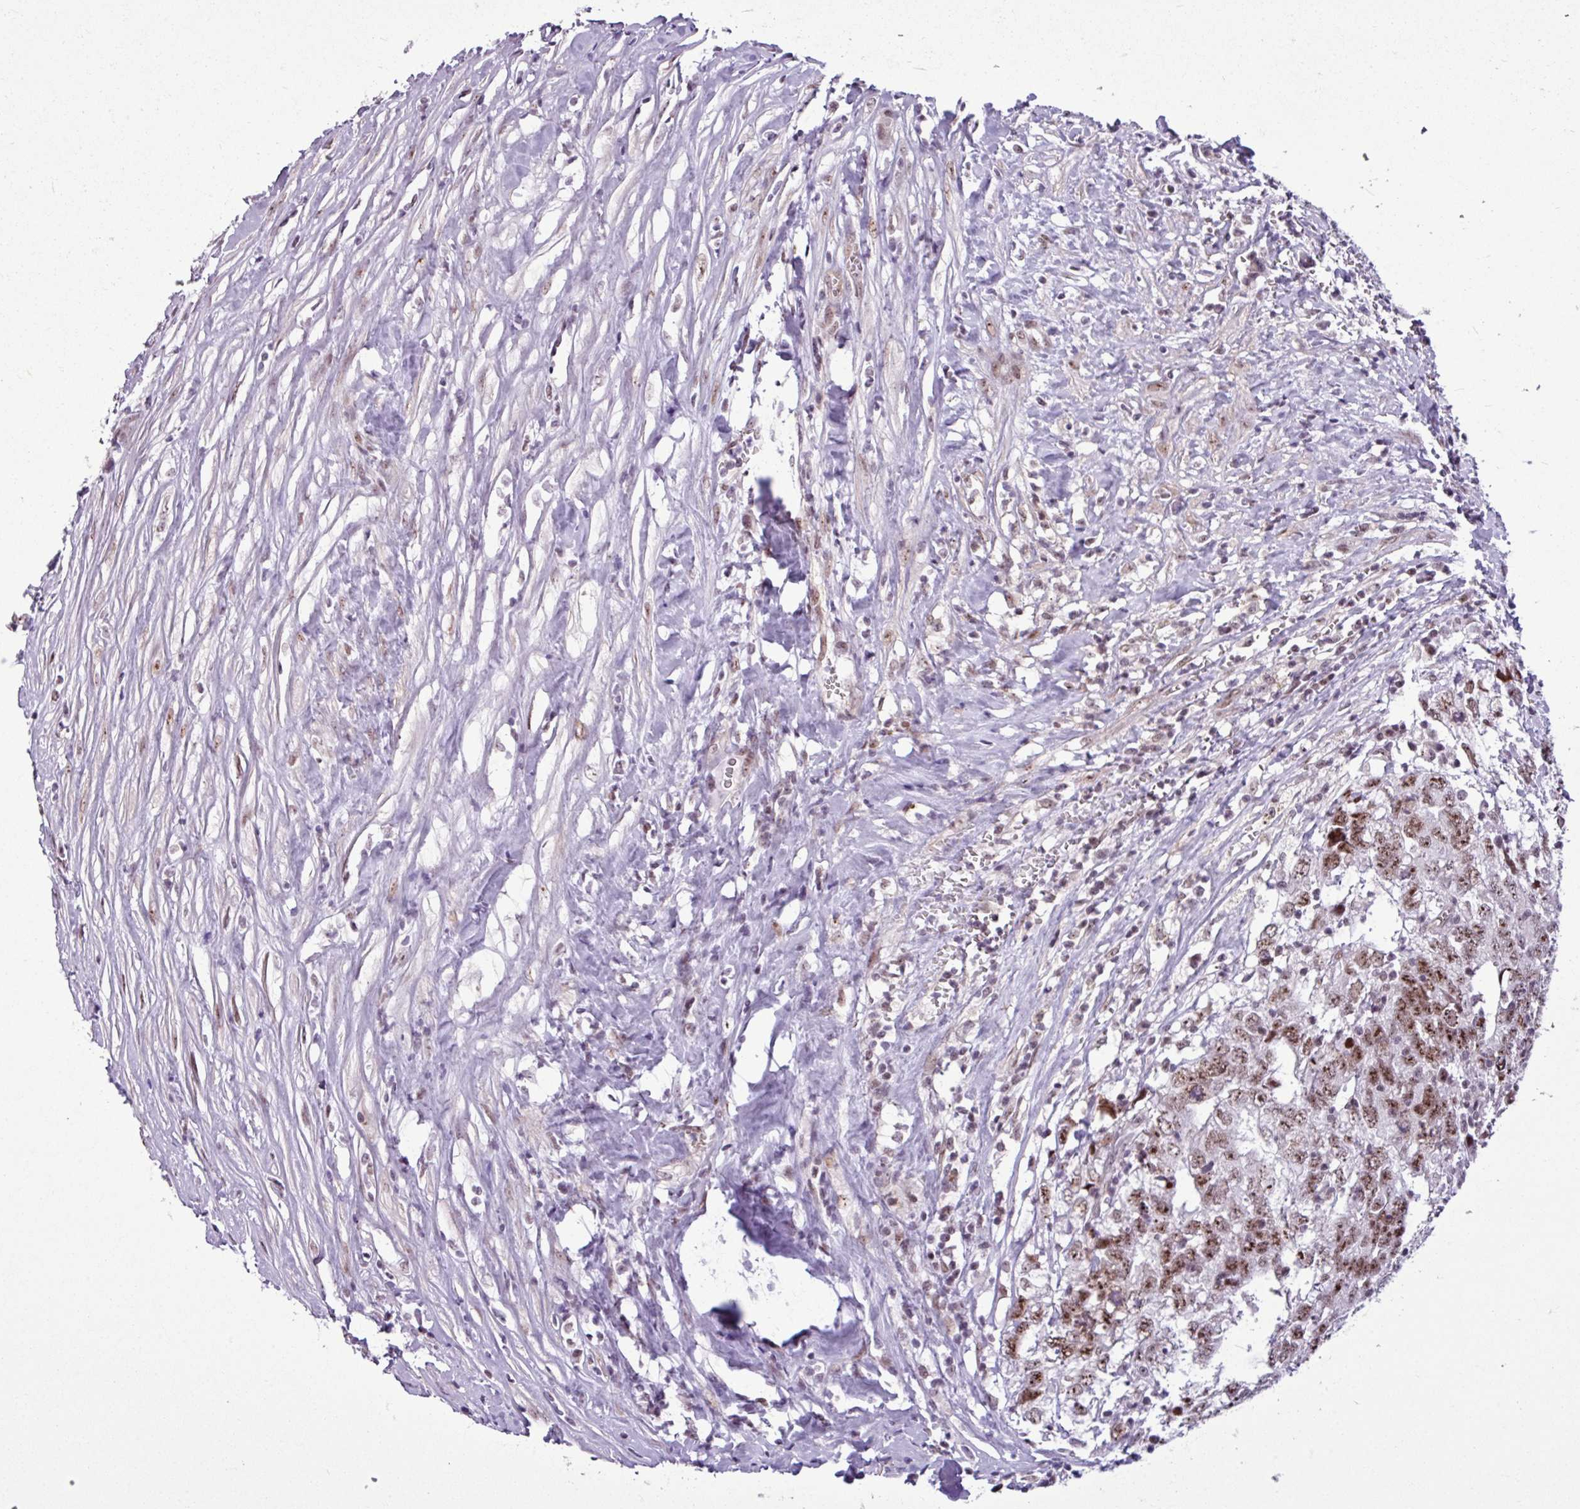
{"staining": {"intensity": "moderate", "quantity": ">75%", "location": "nuclear"}, "tissue": "testis cancer", "cell_type": "Tumor cells", "image_type": "cancer", "snomed": [{"axis": "morphology", "description": "Seminoma, NOS"}, {"axis": "morphology", "description": "Carcinoma, Embryonal, NOS"}, {"axis": "topography", "description": "Testis"}], "caption": "There is medium levels of moderate nuclear positivity in tumor cells of embryonal carcinoma (testis), as demonstrated by immunohistochemical staining (brown color).", "gene": "UTP18", "patient": {"sex": "male", "age": 29}}